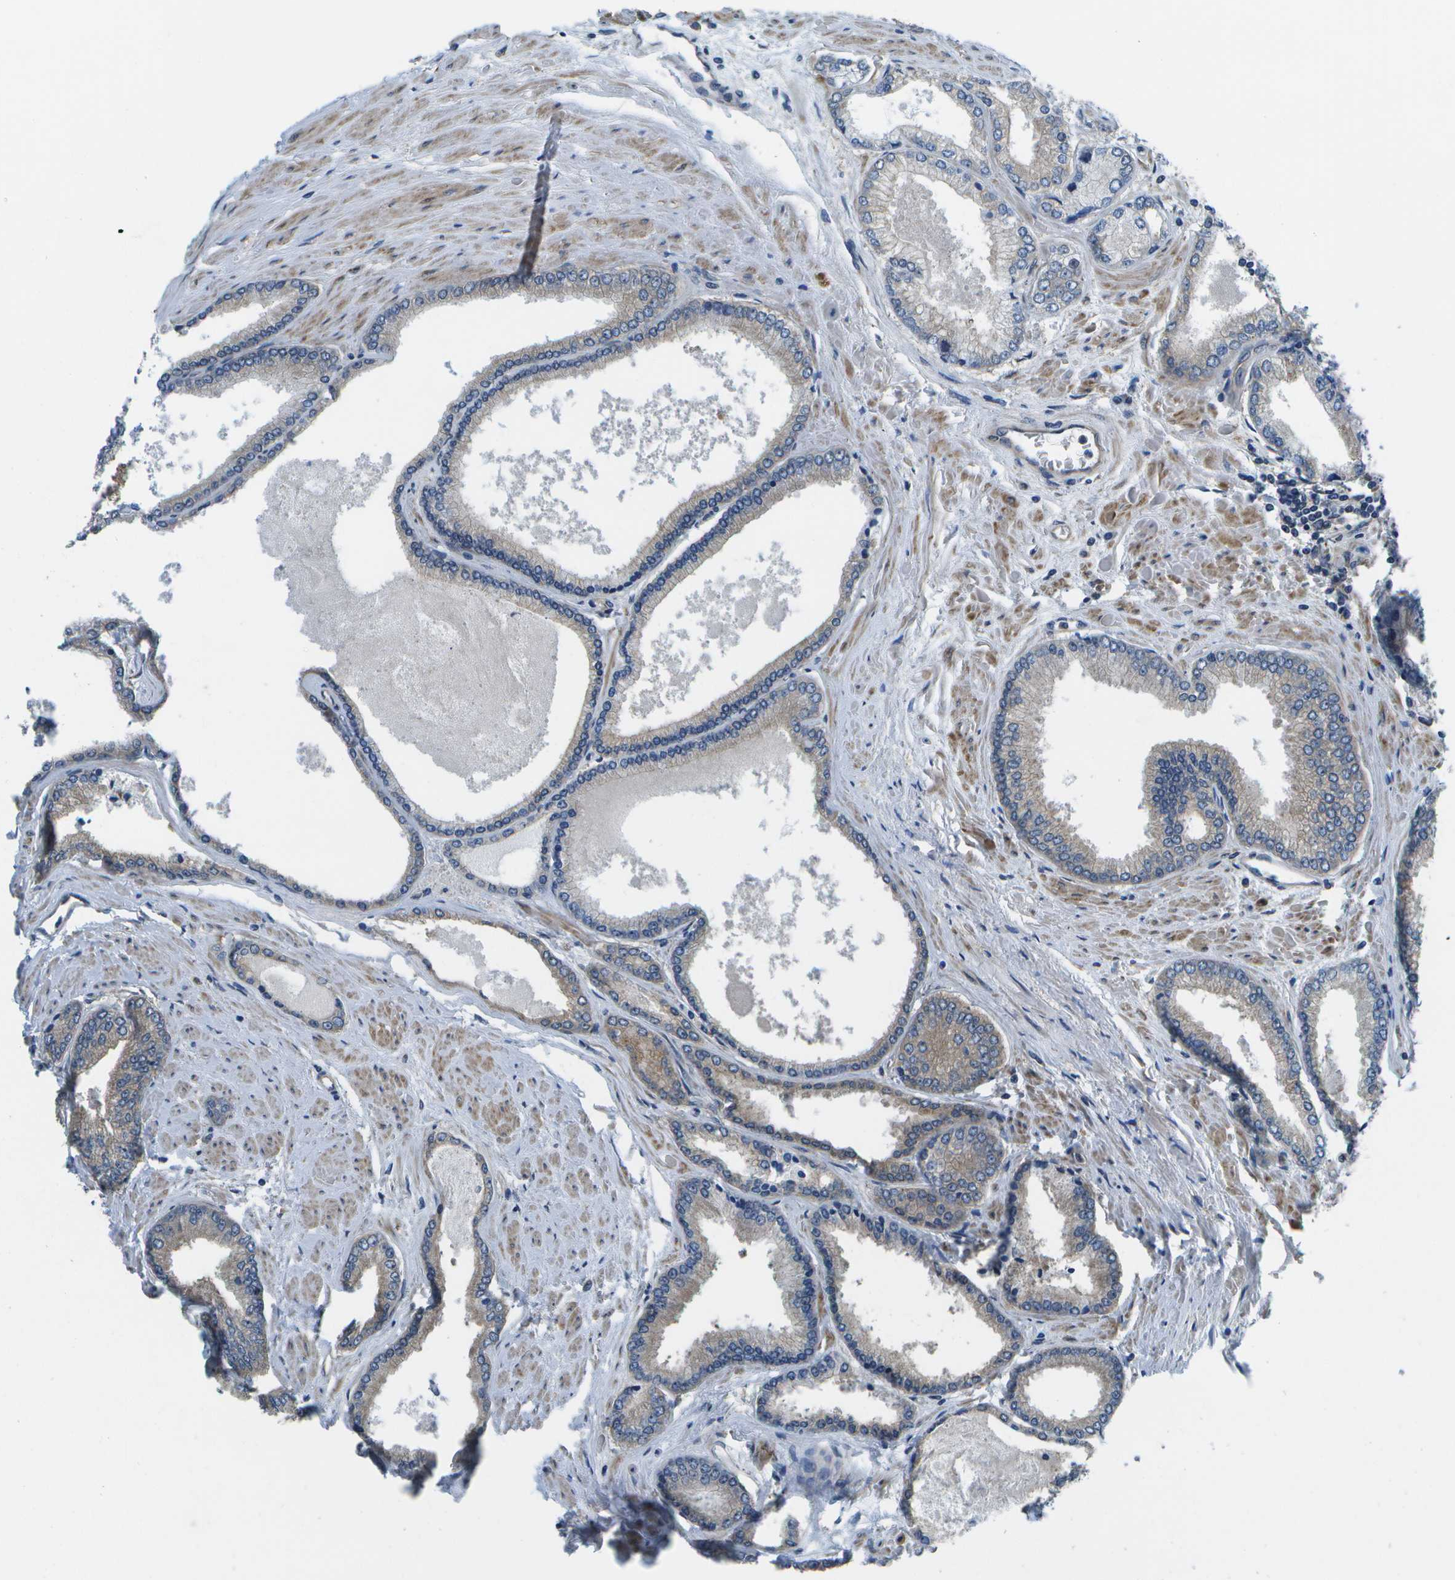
{"staining": {"intensity": "negative", "quantity": "none", "location": "none"}, "tissue": "prostate cancer", "cell_type": "Tumor cells", "image_type": "cancer", "snomed": [{"axis": "morphology", "description": "Adenocarcinoma, High grade"}, {"axis": "topography", "description": "Prostate"}], "caption": "Immunohistochemical staining of prostate cancer (adenocarcinoma (high-grade)) demonstrates no significant expression in tumor cells. (Stains: DAB (3,3'-diaminobenzidine) IHC with hematoxylin counter stain, Microscopy: brightfield microscopy at high magnification).", "gene": "P3H1", "patient": {"sex": "male", "age": 61}}